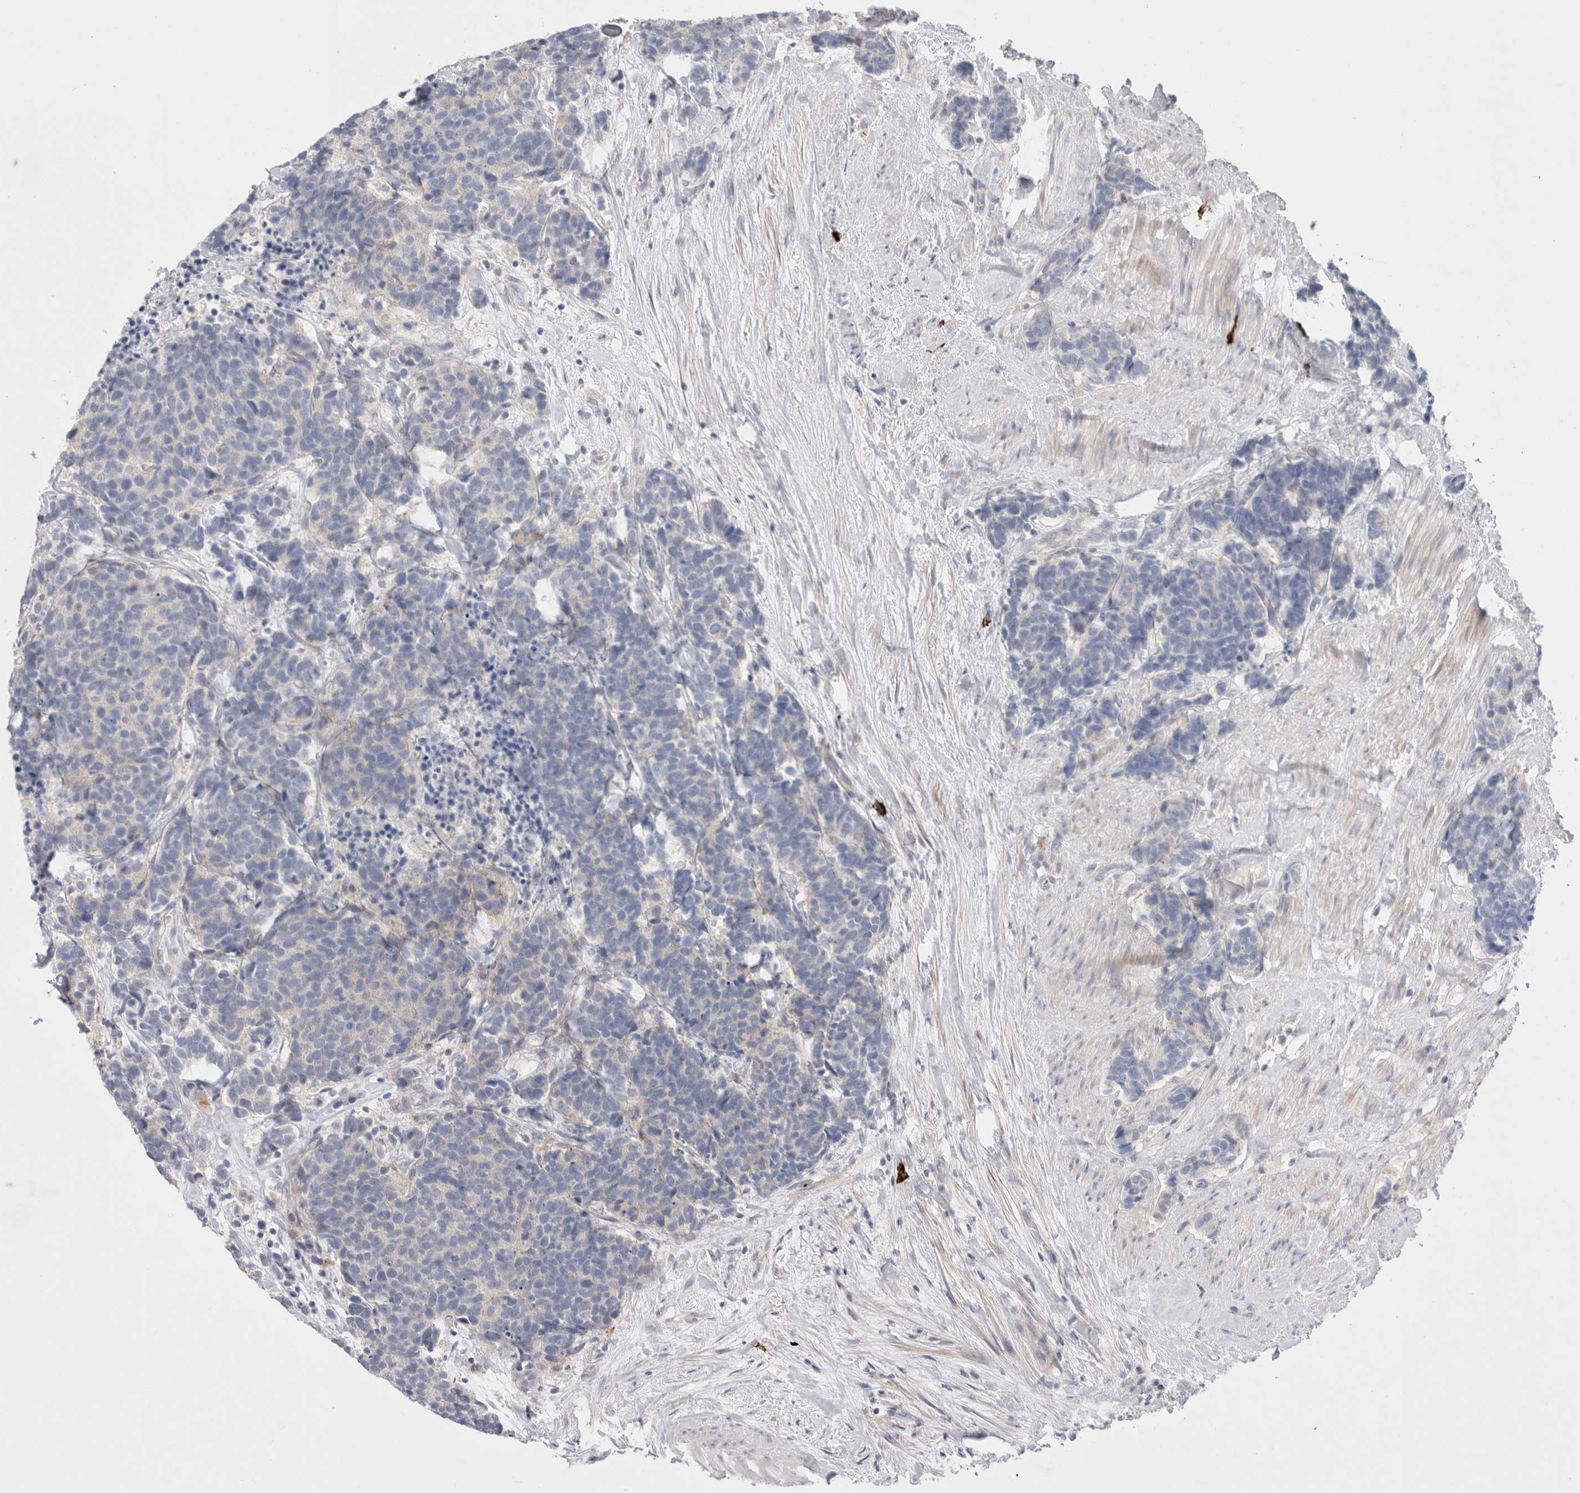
{"staining": {"intensity": "negative", "quantity": "none", "location": "none"}, "tissue": "carcinoid", "cell_type": "Tumor cells", "image_type": "cancer", "snomed": [{"axis": "morphology", "description": "Carcinoma, NOS"}, {"axis": "morphology", "description": "Carcinoid, malignant, NOS"}, {"axis": "topography", "description": "Urinary bladder"}], "caption": "Tumor cells show no significant protein staining in carcinoid (malignant). (DAB immunohistochemistry with hematoxylin counter stain).", "gene": "SPINK2", "patient": {"sex": "male", "age": 57}}